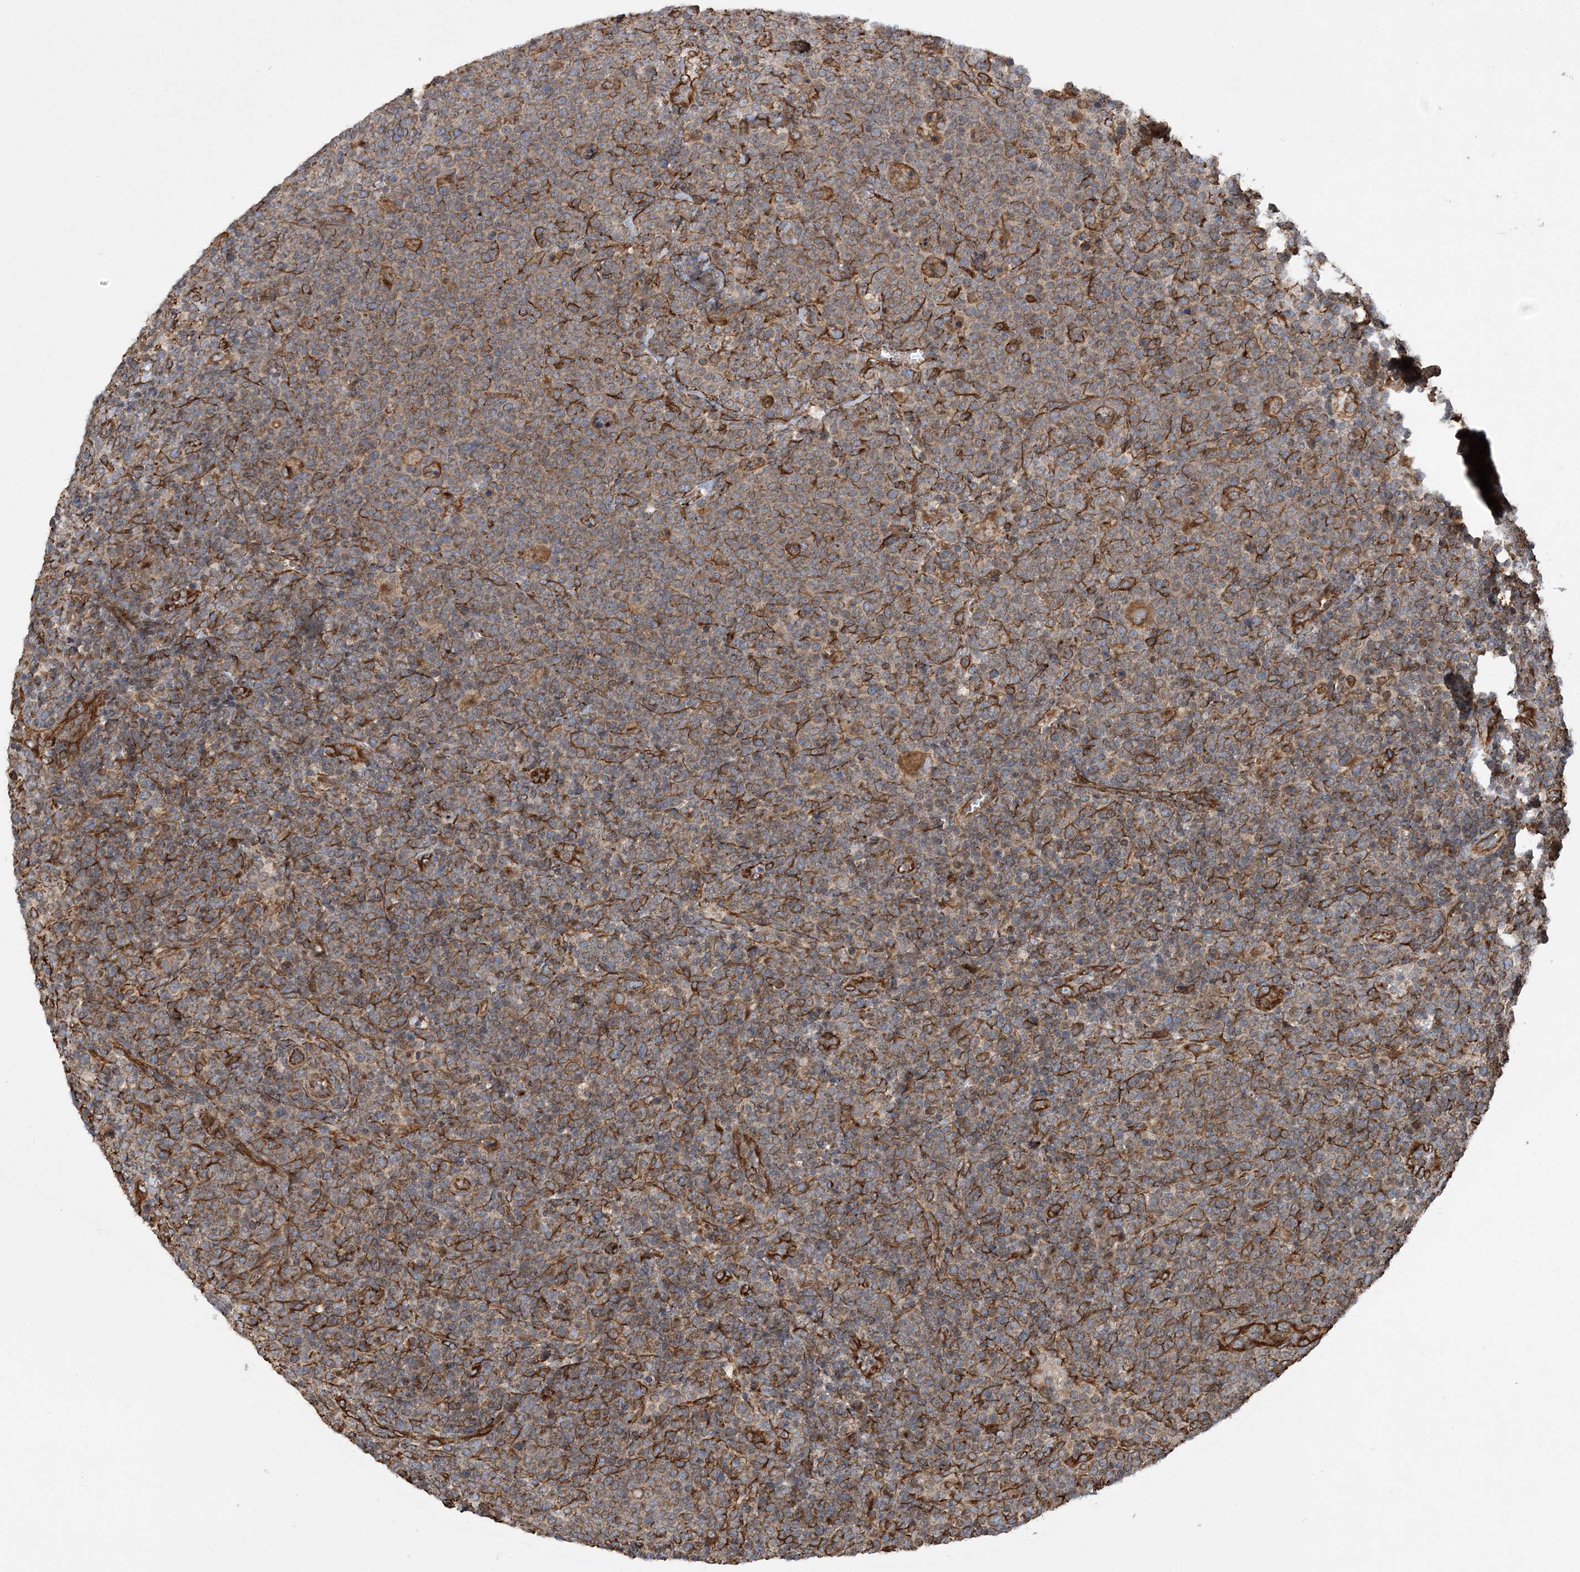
{"staining": {"intensity": "moderate", "quantity": "25%-75%", "location": "cytoplasmic/membranous"}, "tissue": "lymphoma", "cell_type": "Tumor cells", "image_type": "cancer", "snomed": [{"axis": "morphology", "description": "Malignant lymphoma, non-Hodgkin's type, High grade"}, {"axis": "topography", "description": "Lymph node"}], "caption": "IHC micrograph of malignant lymphoma, non-Hodgkin's type (high-grade) stained for a protein (brown), which reveals medium levels of moderate cytoplasmic/membranous expression in about 25%-75% of tumor cells.", "gene": "FAM114A2", "patient": {"sex": "male", "age": 61}}